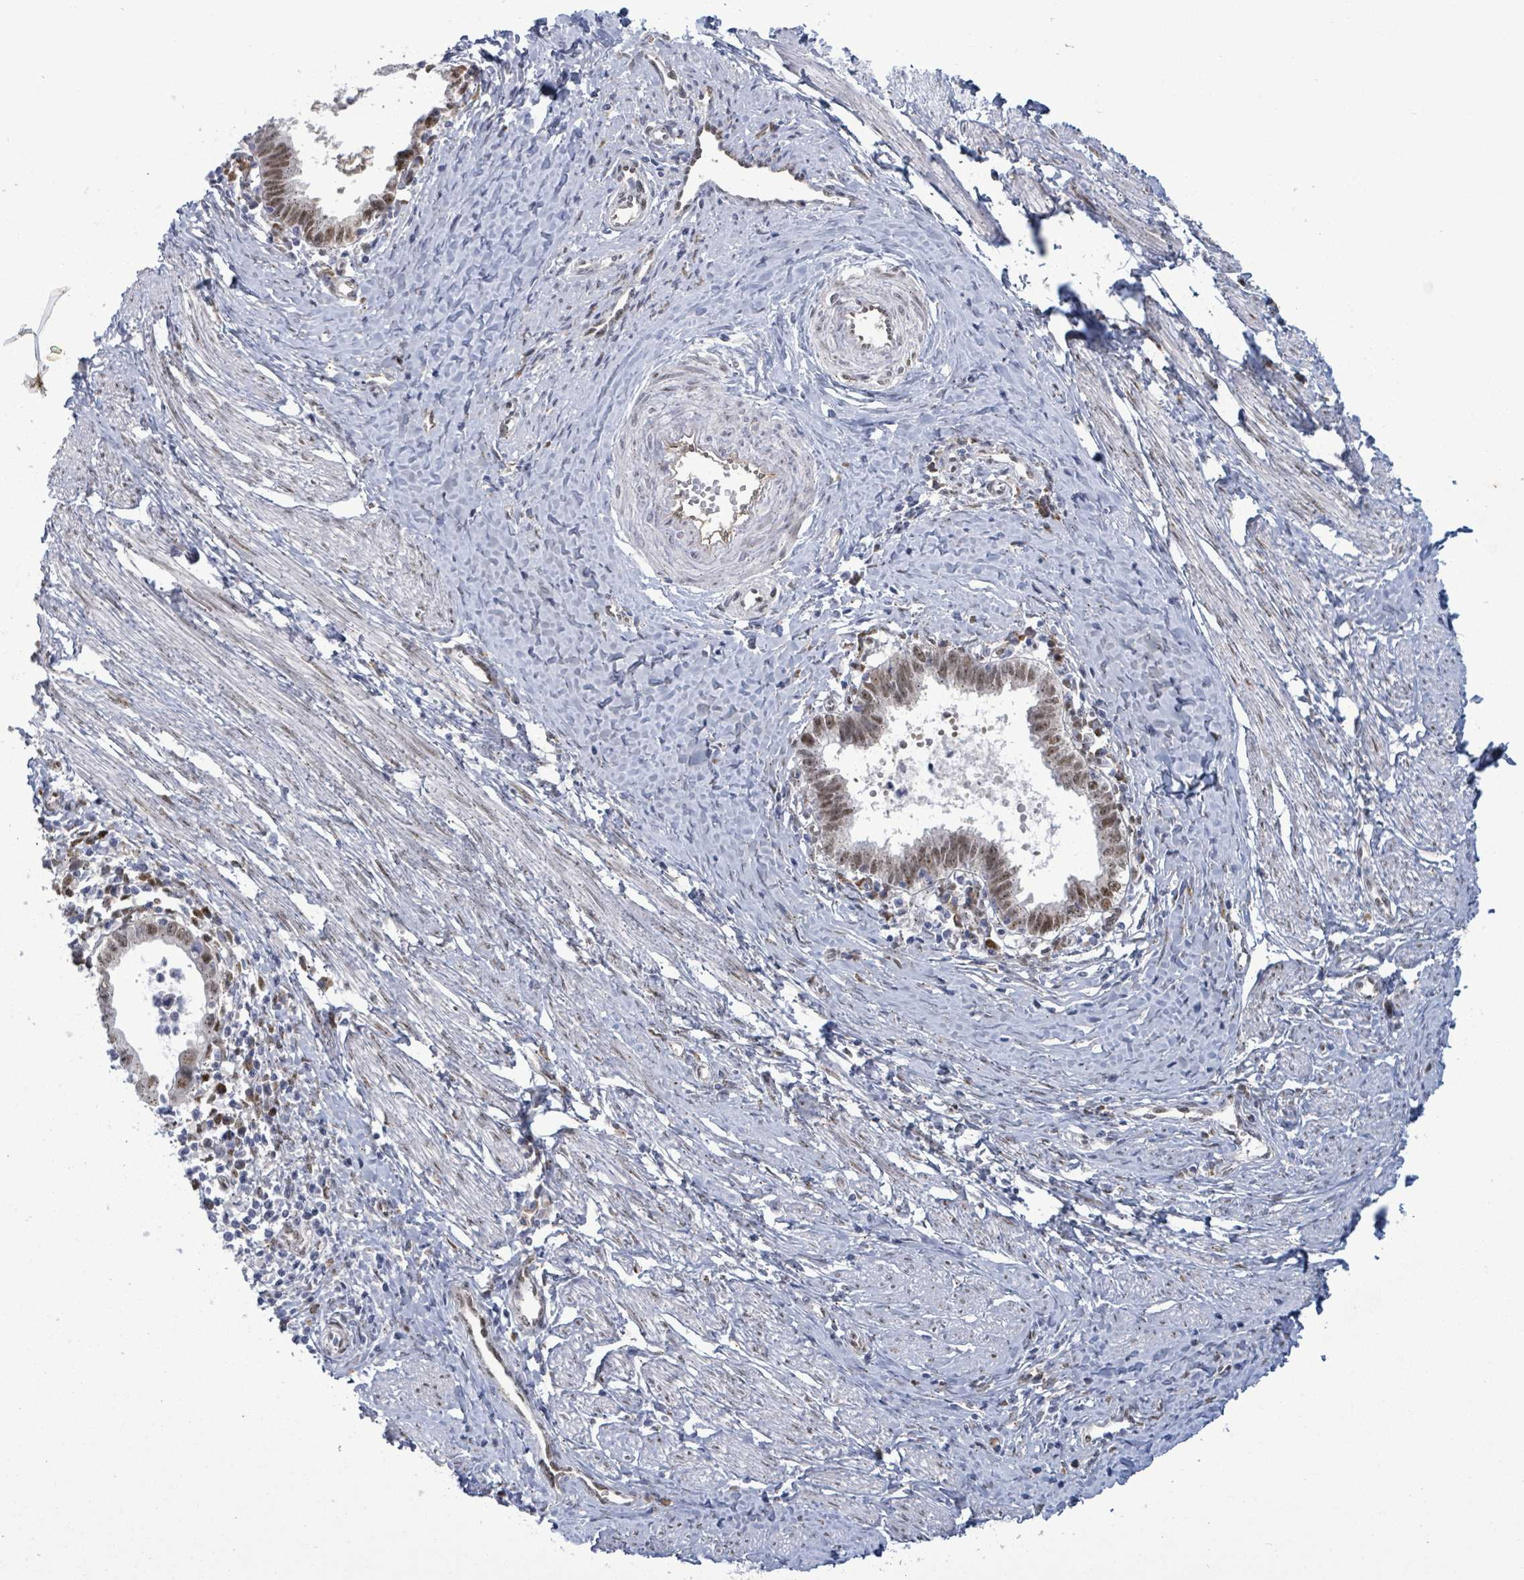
{"staining": {"intensity": "weak", "quantity": ">75%", "location": "nuclear"}, "tissue": "cervical cancer", "cell_type": "Tumor cells", "image_type": "cancer", "snomed": [{"axis": "morphology", "description": "Adenocarcinoma, NOS"}, {"axis": "topography", "description": "Cervix"}], "caption": "A low amount of weak nuclear positivity is identified in approximately >75% of tumor cells in cervical cancer tissue.", "gene": "TUSC1", "patient": {"sex": "female", "age": 36}}